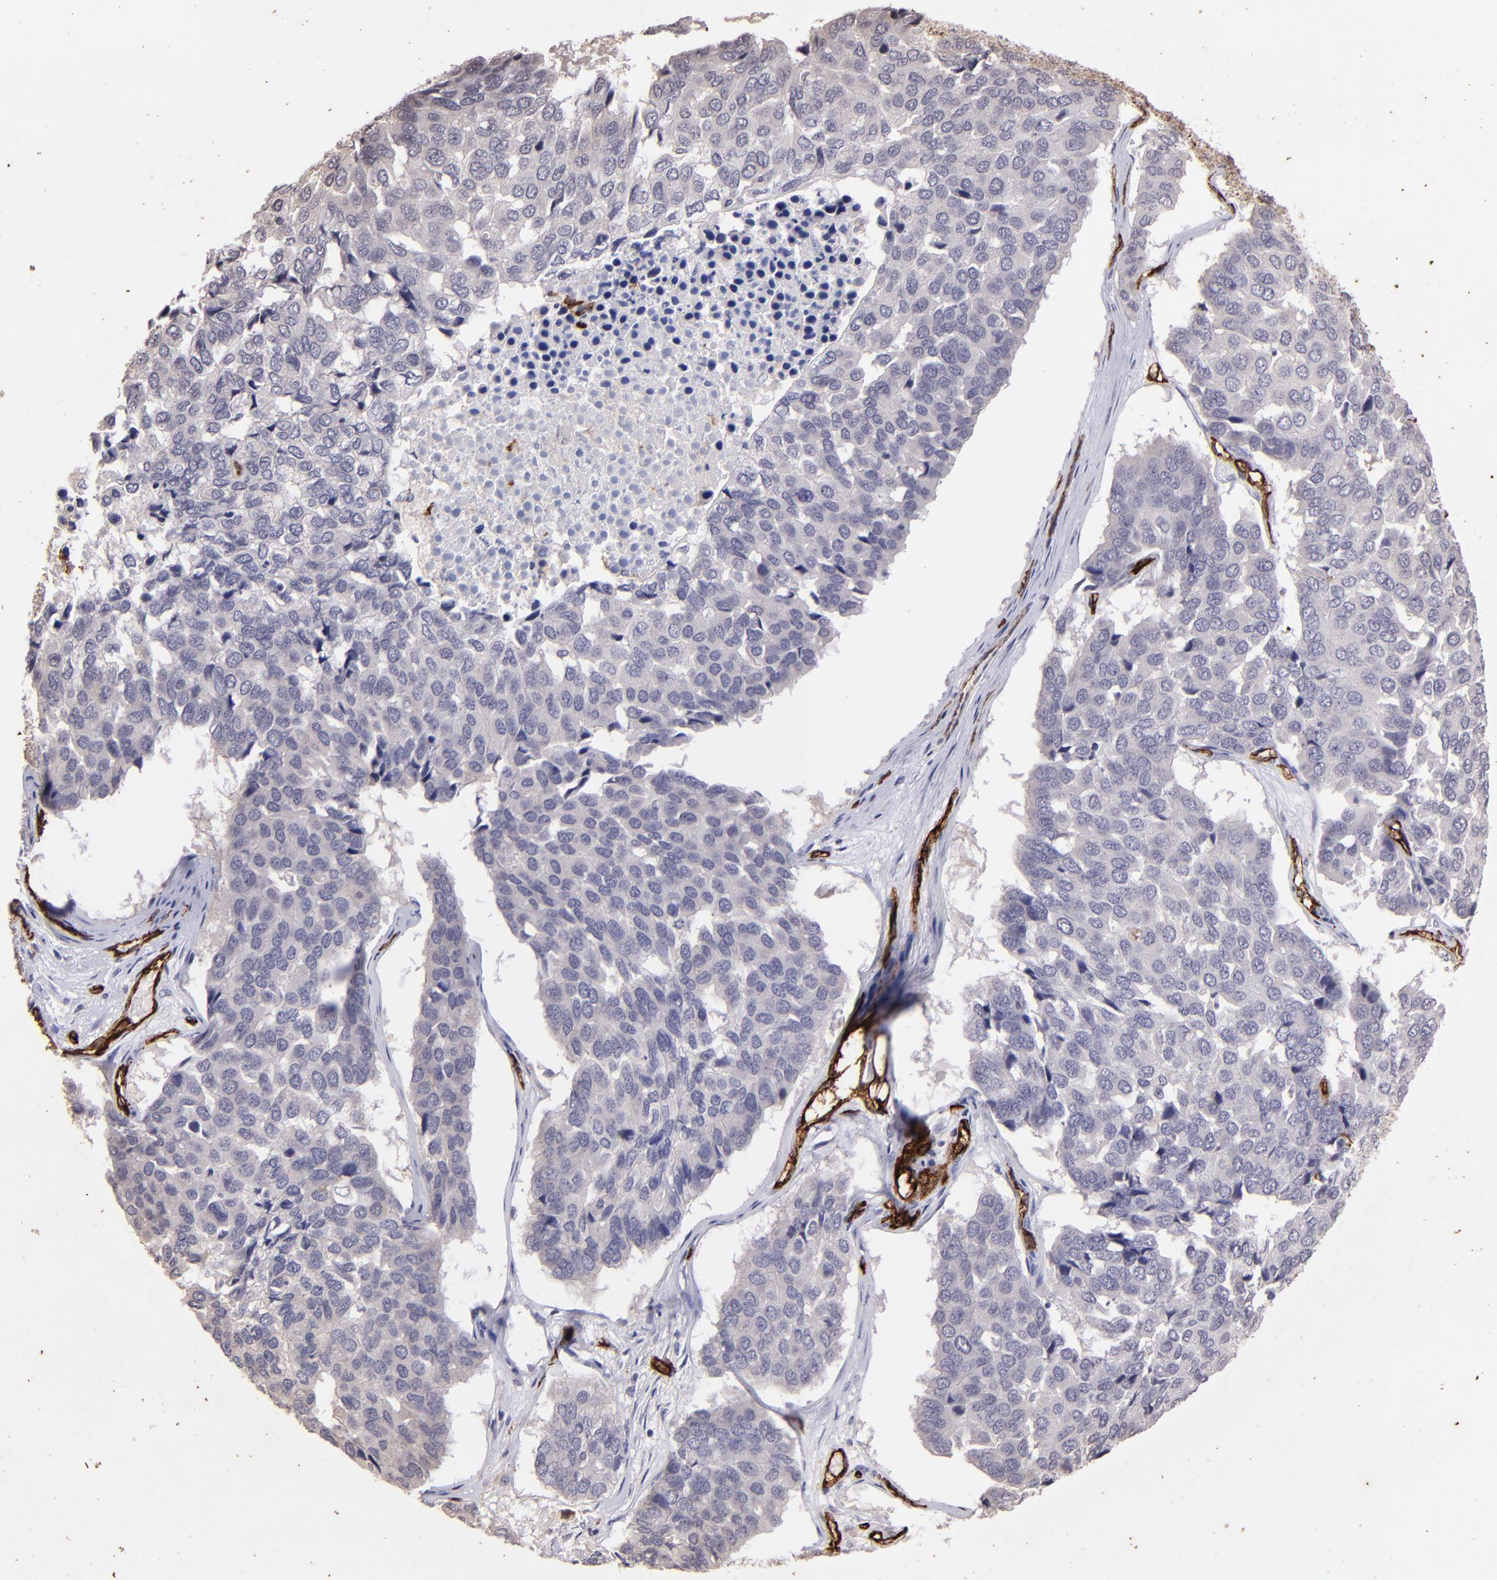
{"staining": {"intensity": "negative", "quantity": "none", "location": "none"}, "tissue": "pancreatic cancer", "cell_type": "Tumor cells", "image_type": "cancer", "snomed": [{"axis": "morphology", "description": "Adenocarcinoma, NOS"}, {"axis": "topography", "description": "Pancreas"}], "caption": "Tumor cells show no significant positivity in pancreatic adenocarcinoma.", "gene": "DYSF", "patient": {"sex": "male", "age": 50}}